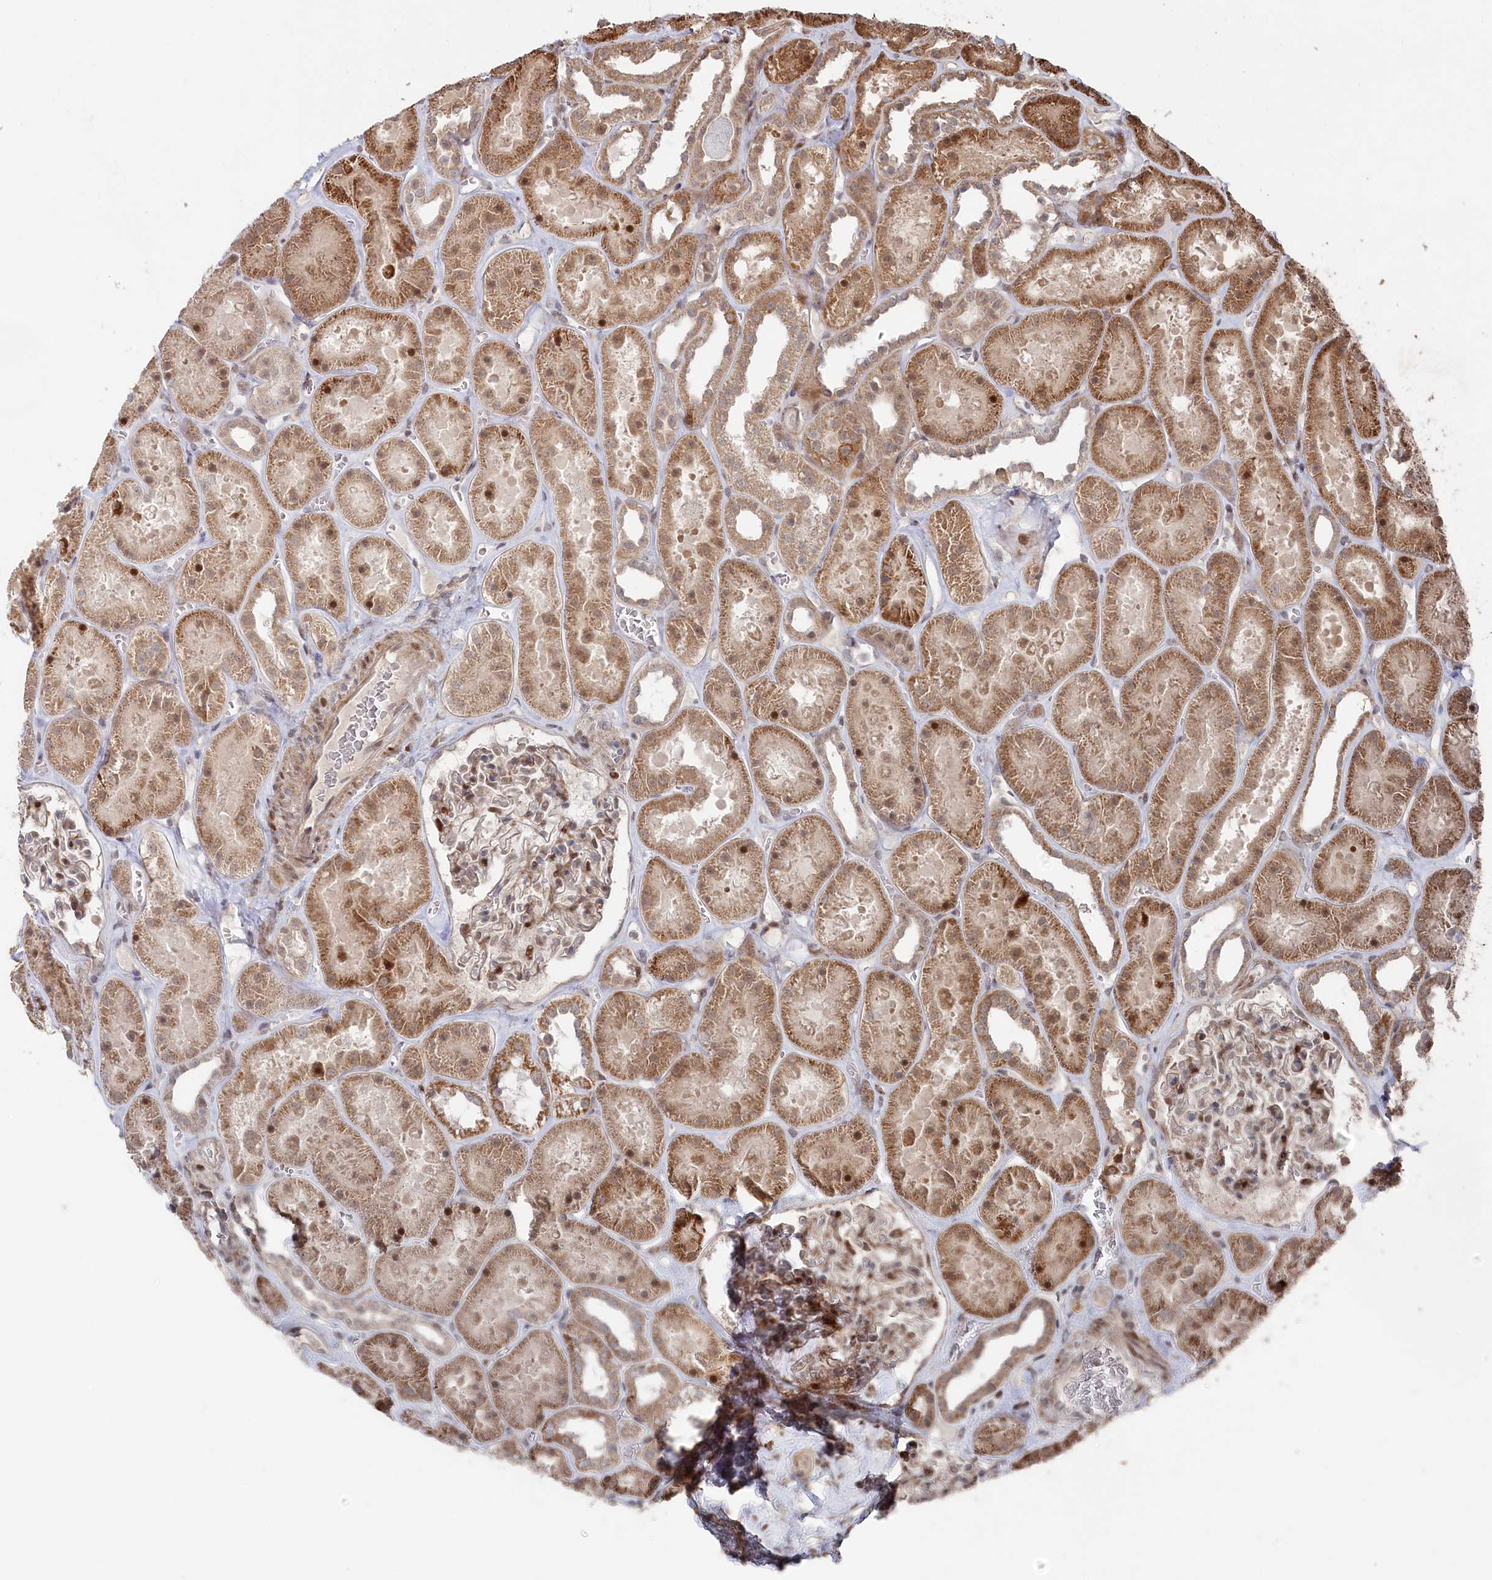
{"staining": {"intensity": "moderate", "quantity": "25%-75%", "location": "cytoplasmic/membranous,nuclear"}, "tissue": "kidney", "cell_type": "Cells in glomeruli", "image_type": "normal", "snomed": [{"axis": "morphology", "description": "Normal tissue, NOS"}, {"axis": "topography", "description": "Kidney"}], "caption": "Brown immunohistochemical staining in normal kidney reveals moderate cytoplasmic/membranous,nuclear staining in about 25%-75% of cells in glomeruli.", "gene": "POLR3A", "patient": {"sex": "female", "age": 41}}